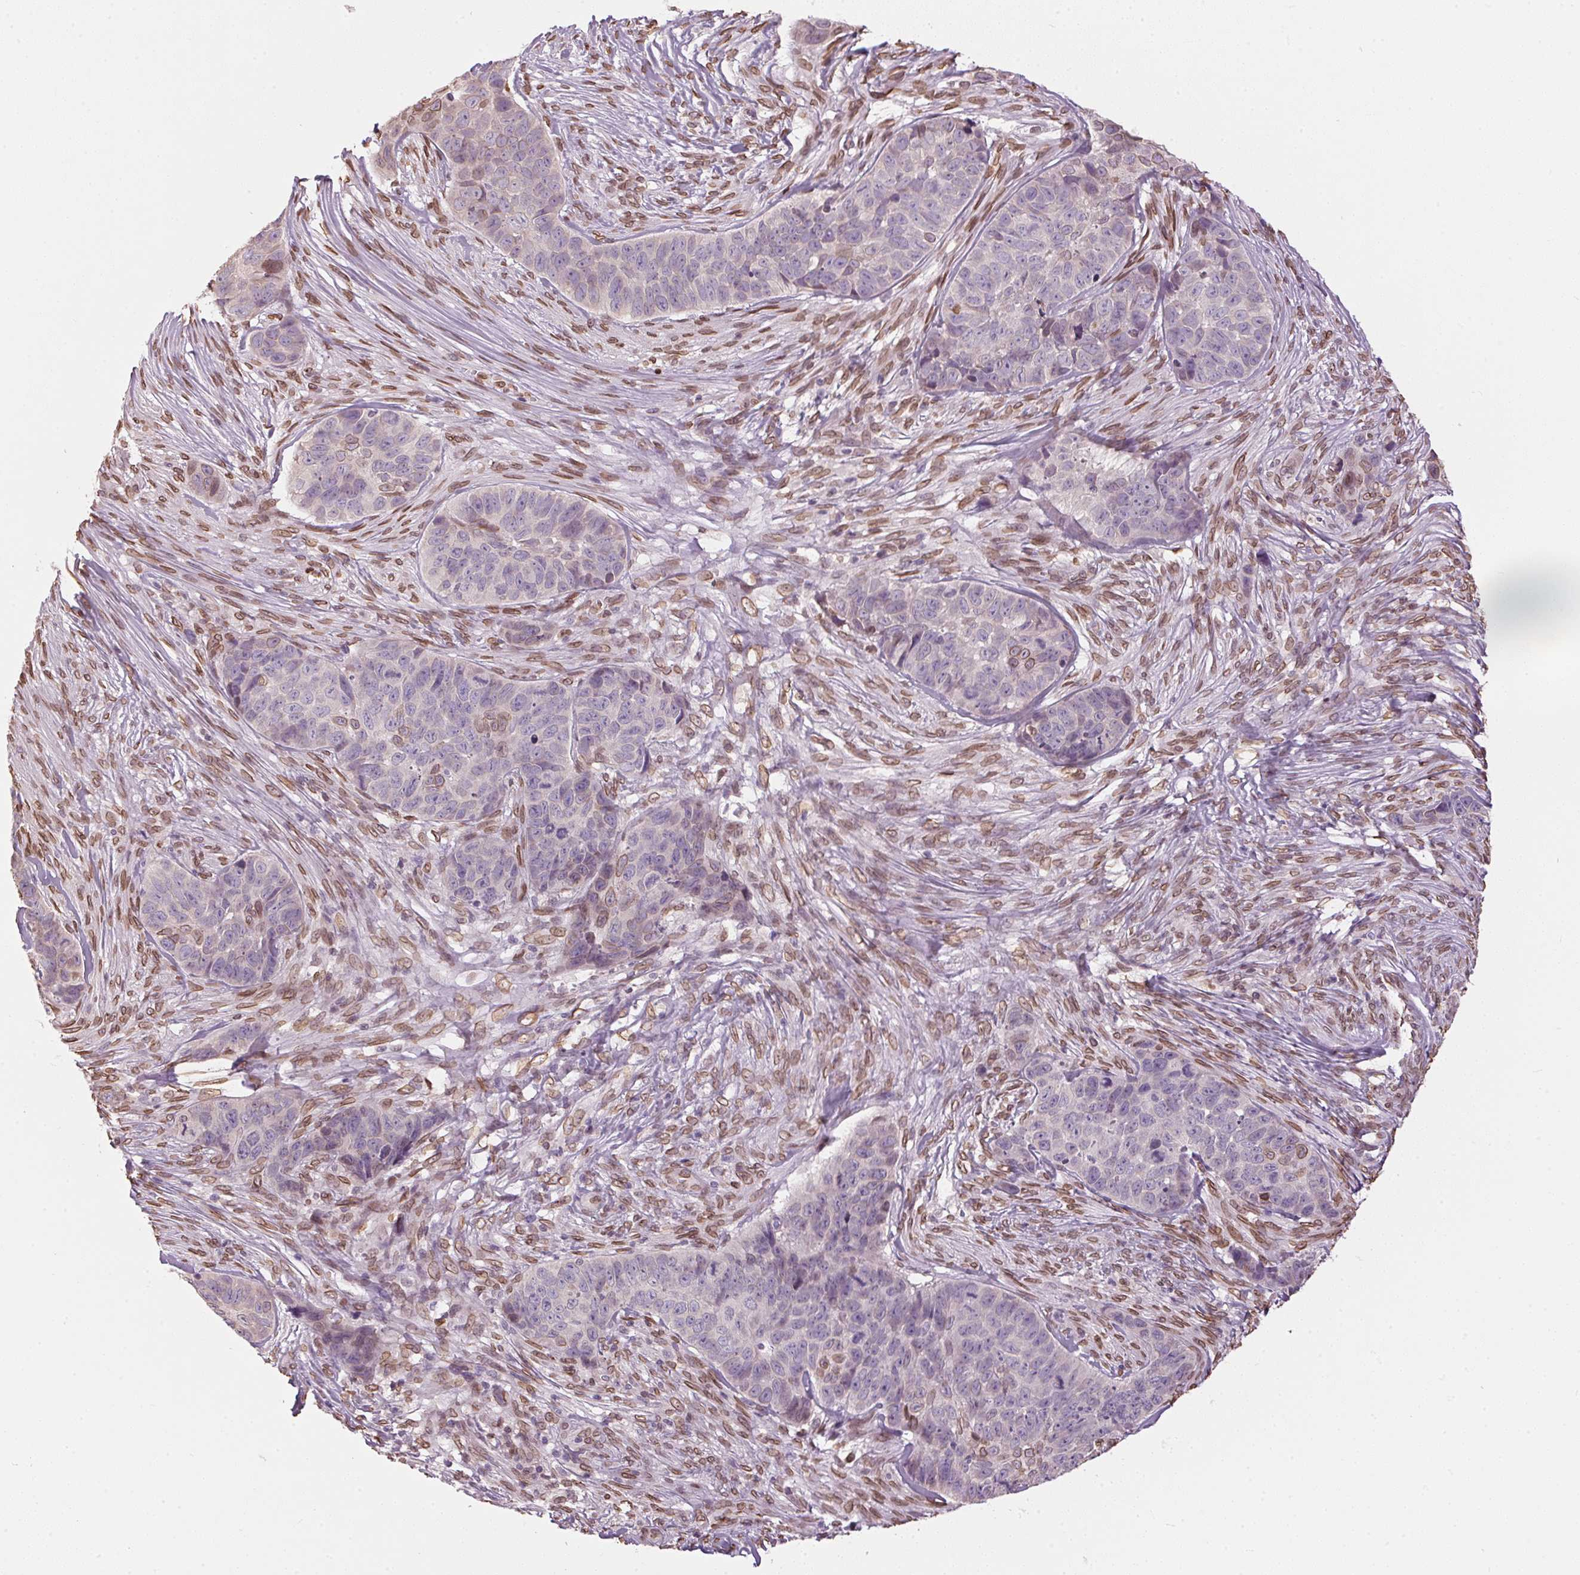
{"staining": {"intensity": "negative", "quantity": "none", "location": "none"}, "tissue": "skin cancer", "cell_type": "Tumor cells", "image_type": "cancer", "snomed": [{"axis": "morphology", "description": "Basal cell carcinoma"}, {"axis": "topography", "description": "Skin"}], "caption": "Immunohistochemistry image of neoplastic tissue: human skin basal cell carcinoma stained with DAB displays no significant protein positivity in tumor cells.", "gene": "TMEM175", "patient": {"sex": "female", "age": 82}}